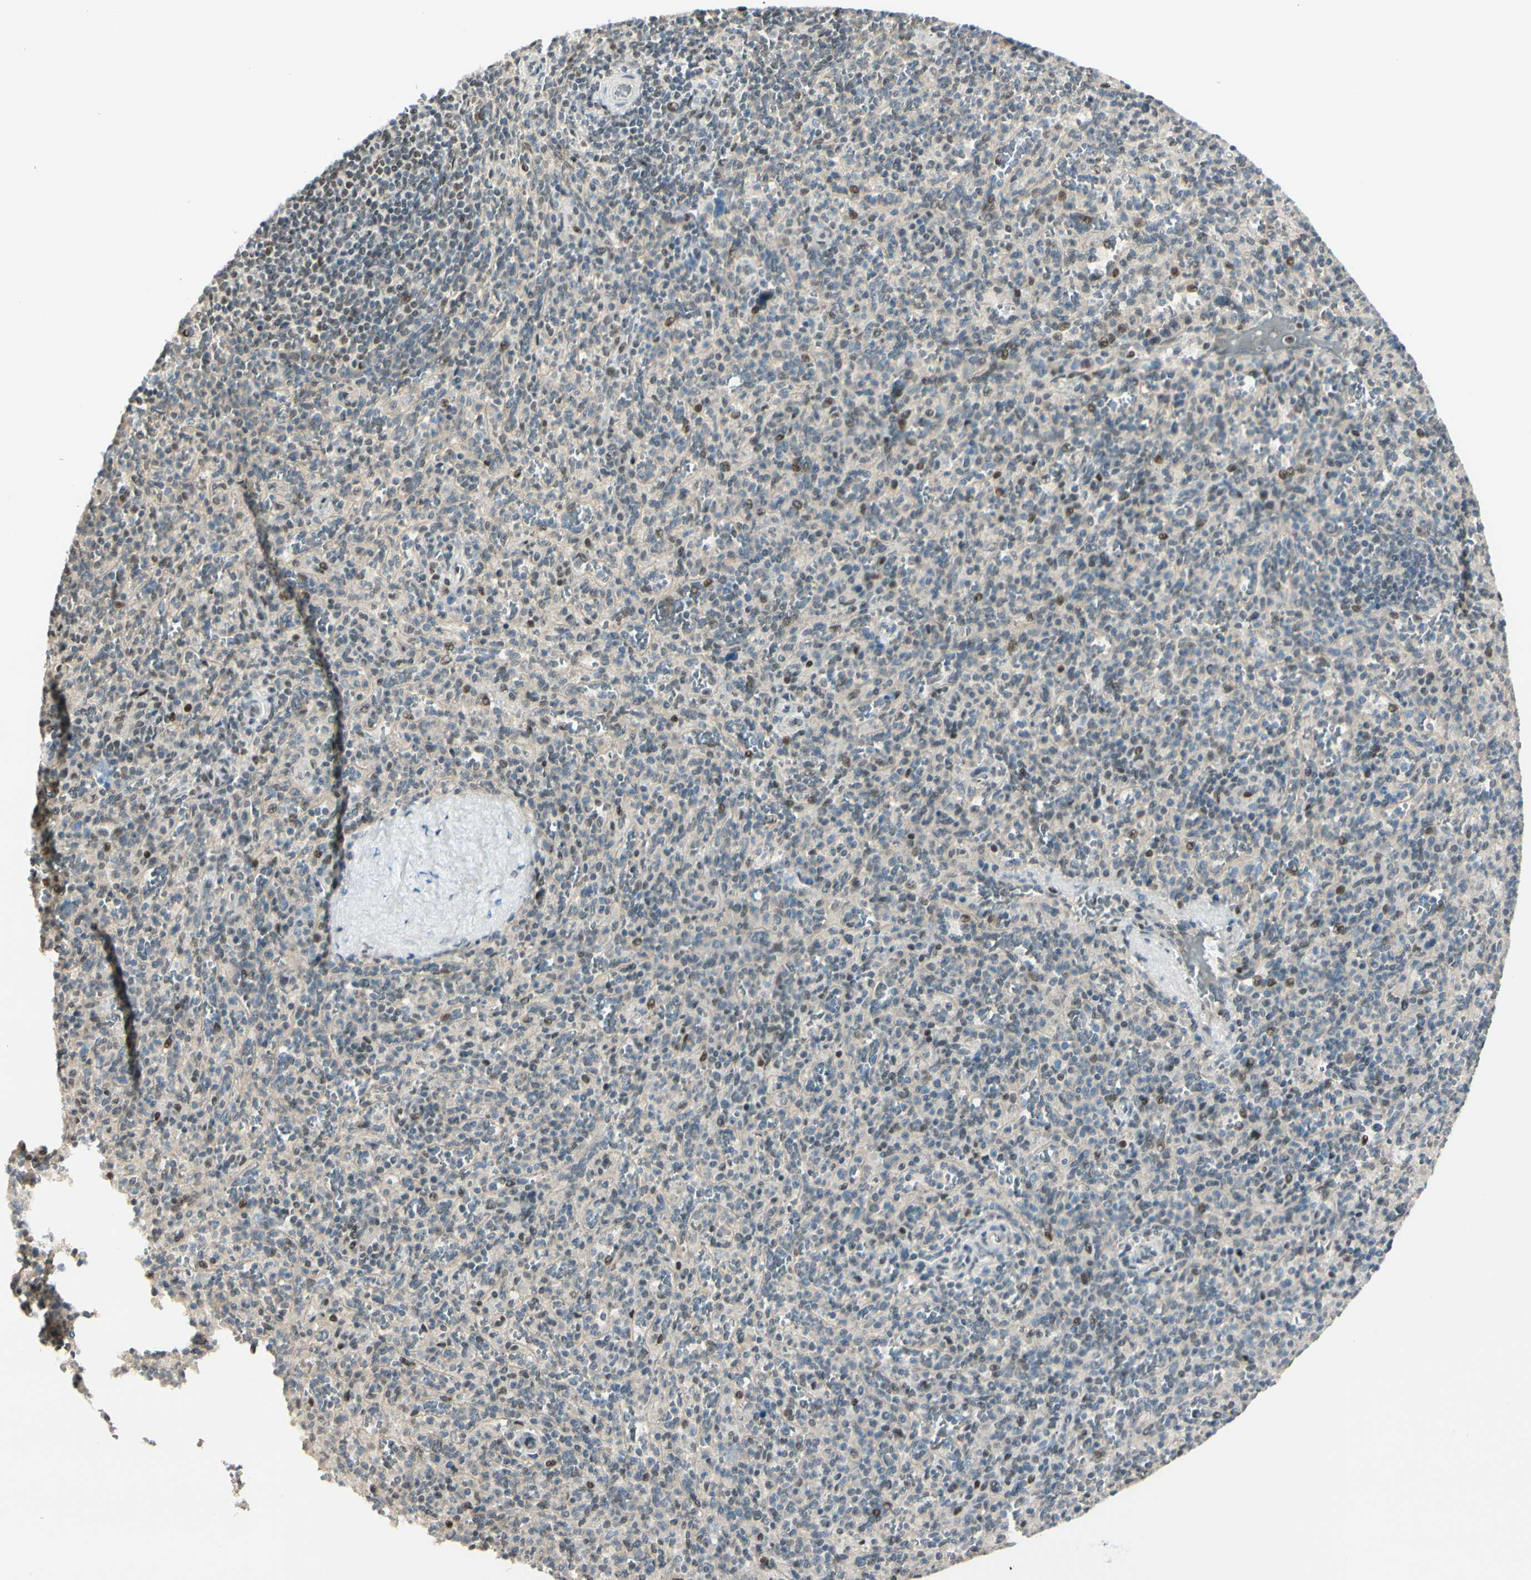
{"staining": {"intensity": "weak", "quantity": "<25%", "location": "nuclear"}, "tissue": "spleen", "cell_type": "Cells in red pulp", "image_type": "normal", "snomed": [{"axis": "morphology", "description": "Normal tissue, NOS"}, {"axis": "topography", "description": "Spleen"}], "caption": "This is an immunohistochemistry image of benign human spleen. There is no expression in cells in red pulp.", "gene": "SUFU", "patient": {"sex": "male", "age": 36}}